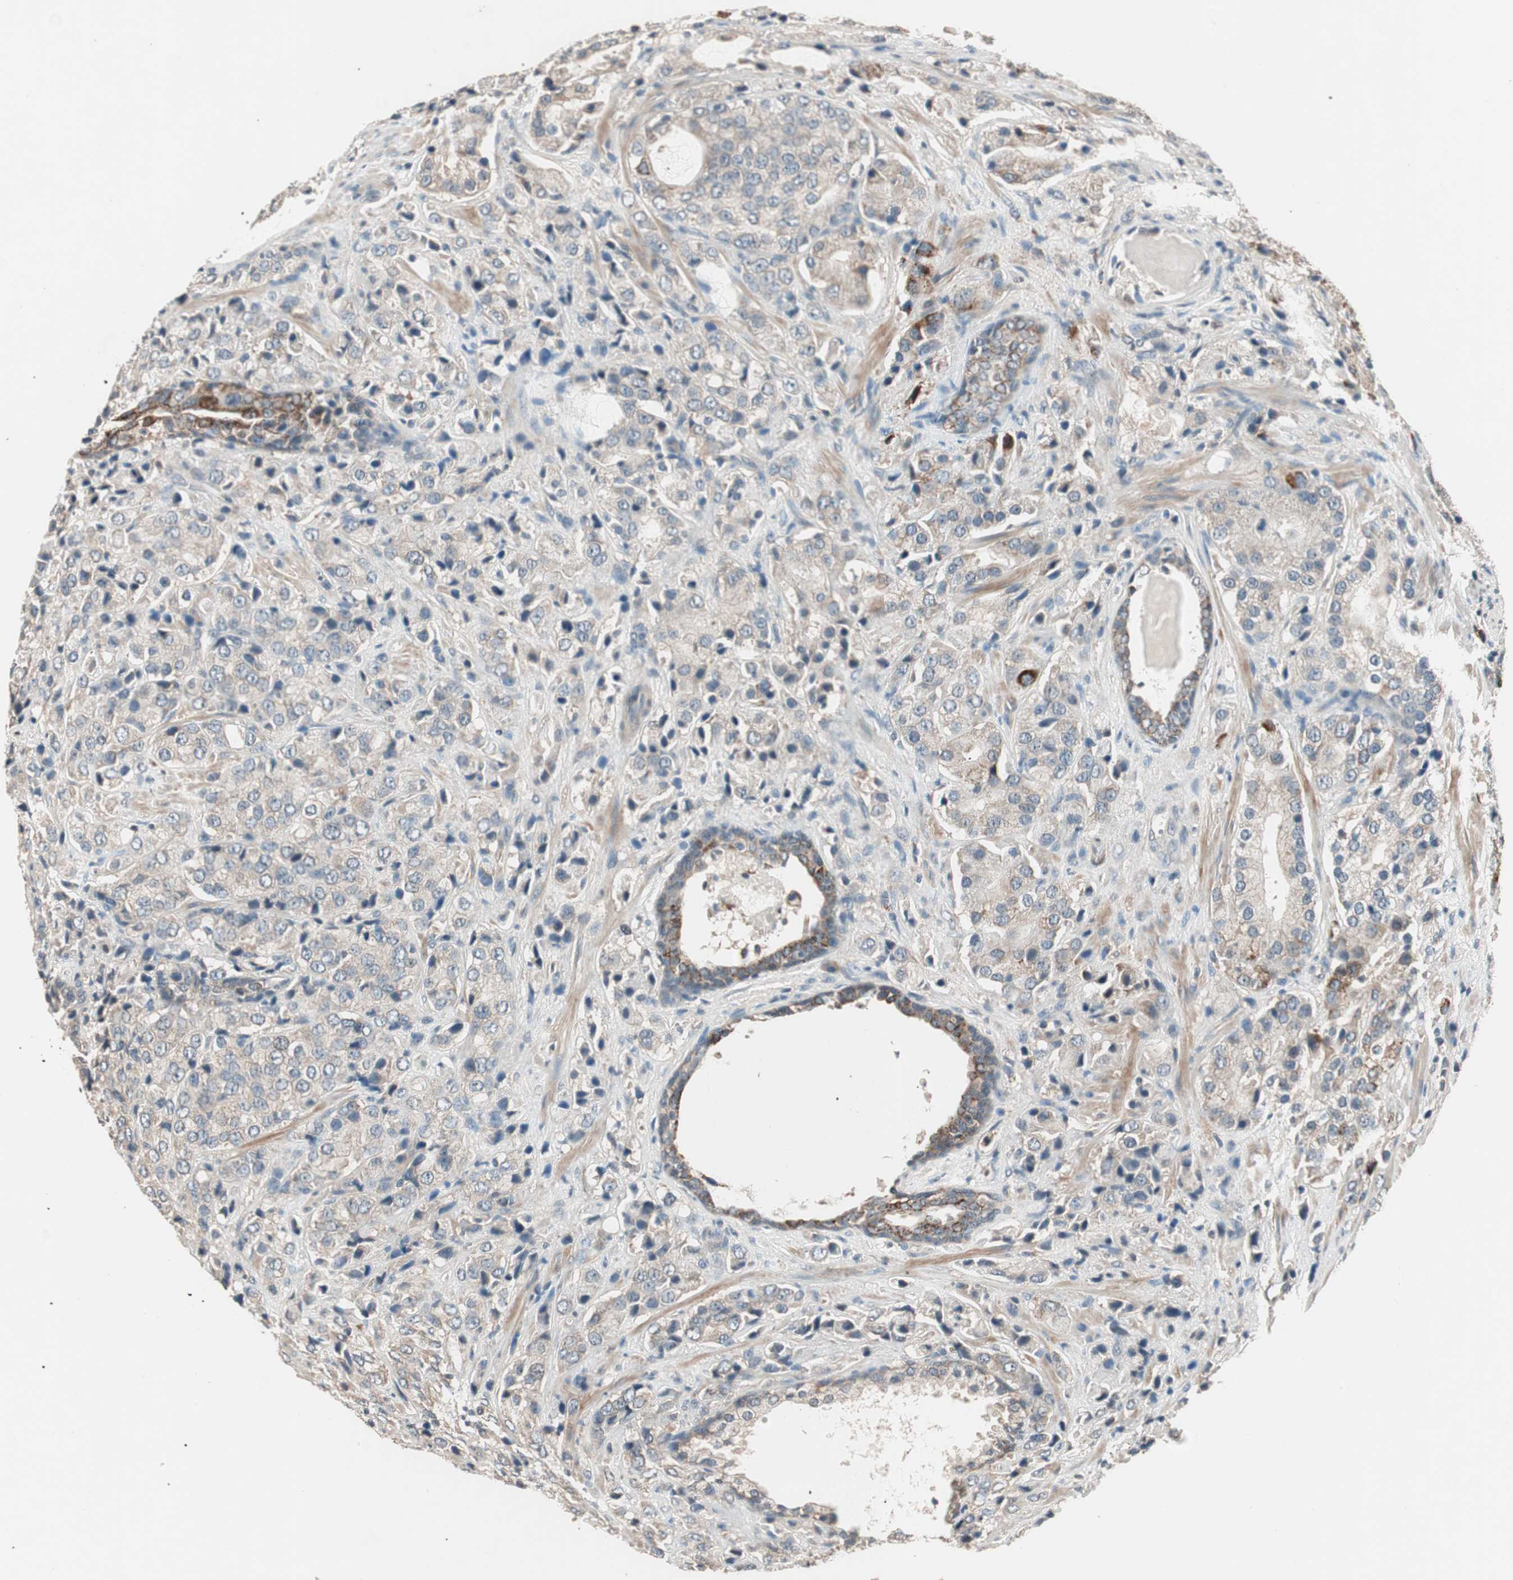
{"staining": {"intensity": "weak", "quantity": ">75%", "location": "cytoplasmic/membranous"}, "tissue": "prostate cancer", "cell_type": "Tumor cells", "image_type": "cancer", "snomed": [{"axis": "morphology", "description": "Adenocarcinoma, High grade"}, {"axis": "topography", "description": "Prostate"}], "caption": "Protein staining of prostate high-grade adenocarcinoma tissue demonstrates weak cytoplasmic/membranous expression in about >75% of tumor cells. The protein is shown in brown color, while the nuclei are stained blue.", "gene": "NFRKB", "patient": {"sex": "male", "age": 70}}